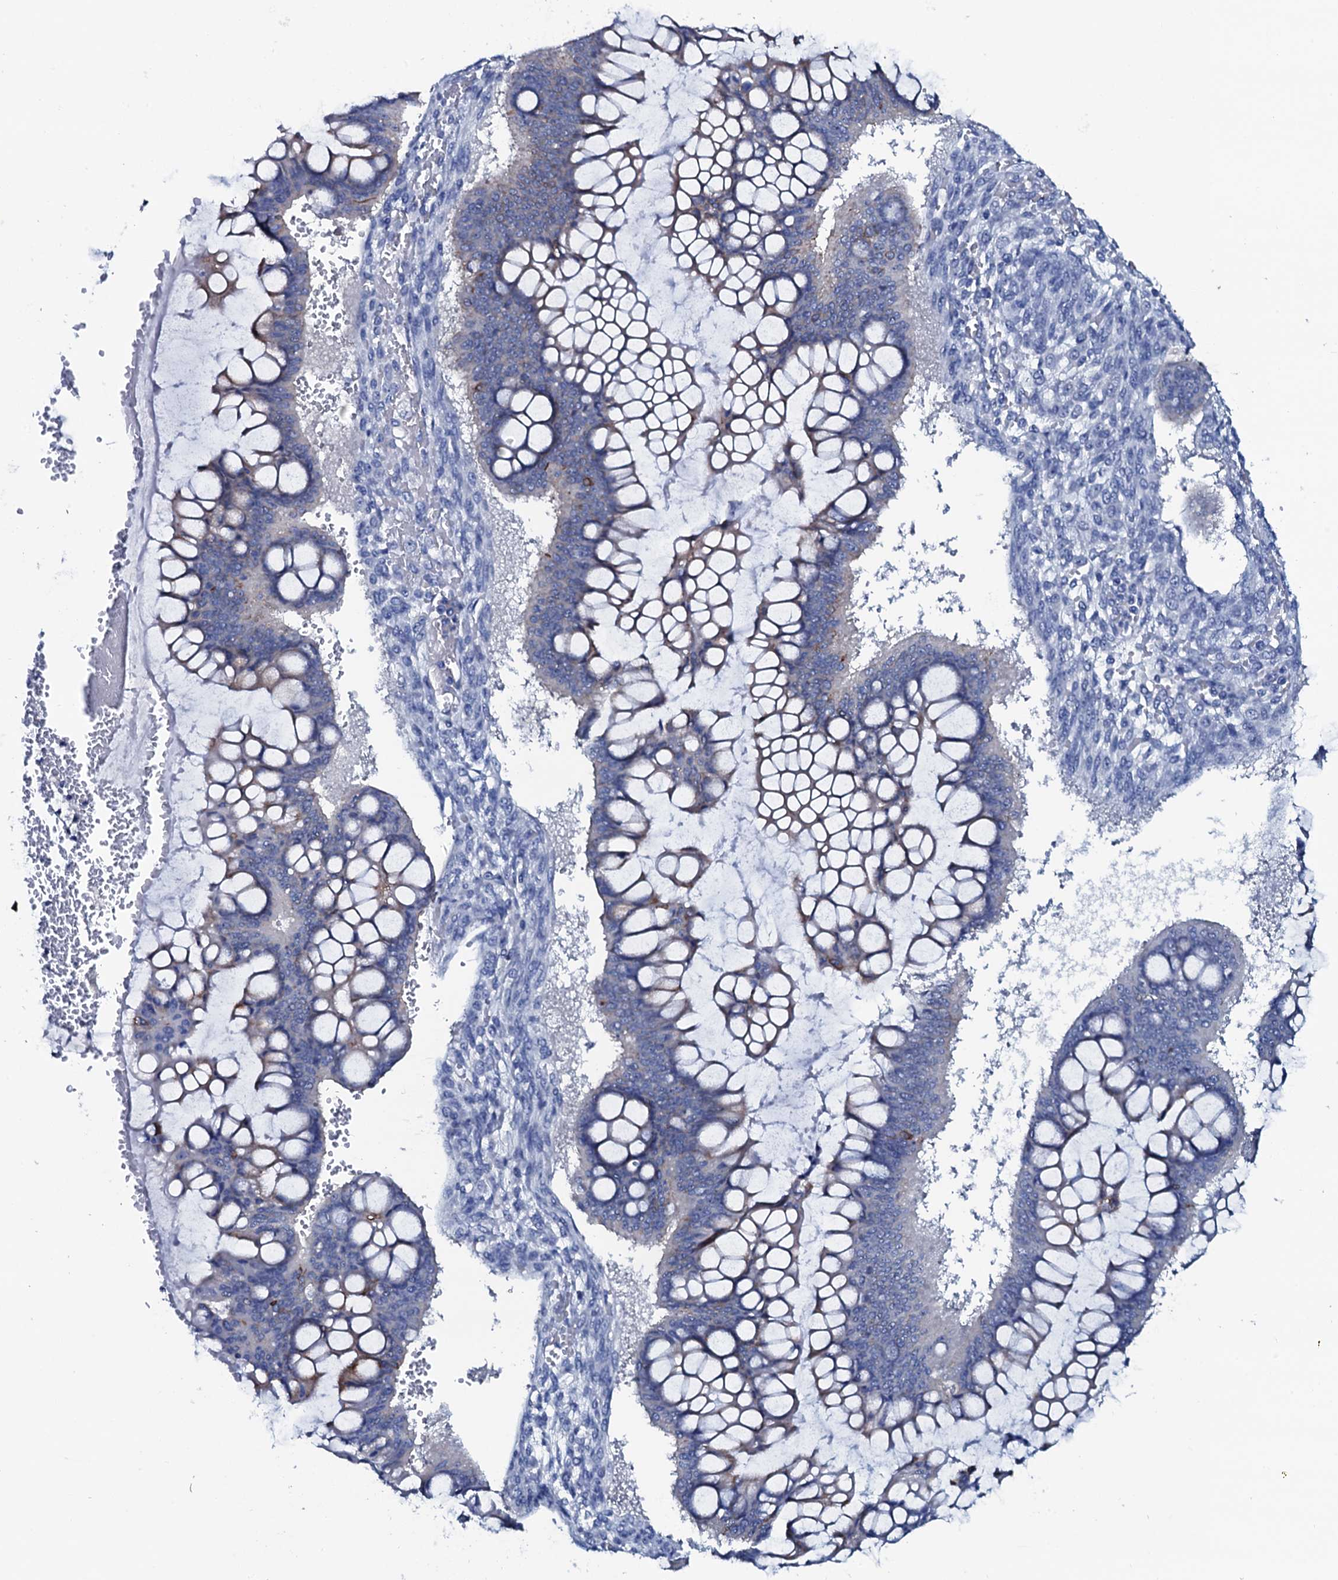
{"staining": {"intensity": "negative", "quantity": "none", "location": "none"}, "tissue": "ovarian cancer", "cell_type": "Tumor cells", "image_type": "cancer", "snomed": [{"axis": "morphology", "description": "Cystadenocarcinoma, mucinous, NOS"}, {"axis": "topography", "description": "Ovary"}], "caption": "DAB (3,3'-diaminobenzidine) immunohistochemical staining of human ovarian mucinous cystadenocarcinoma displays no significant staining in tumor cells.", "gene": "GYS2", "patient": {"sex": "female", "age": 73}}